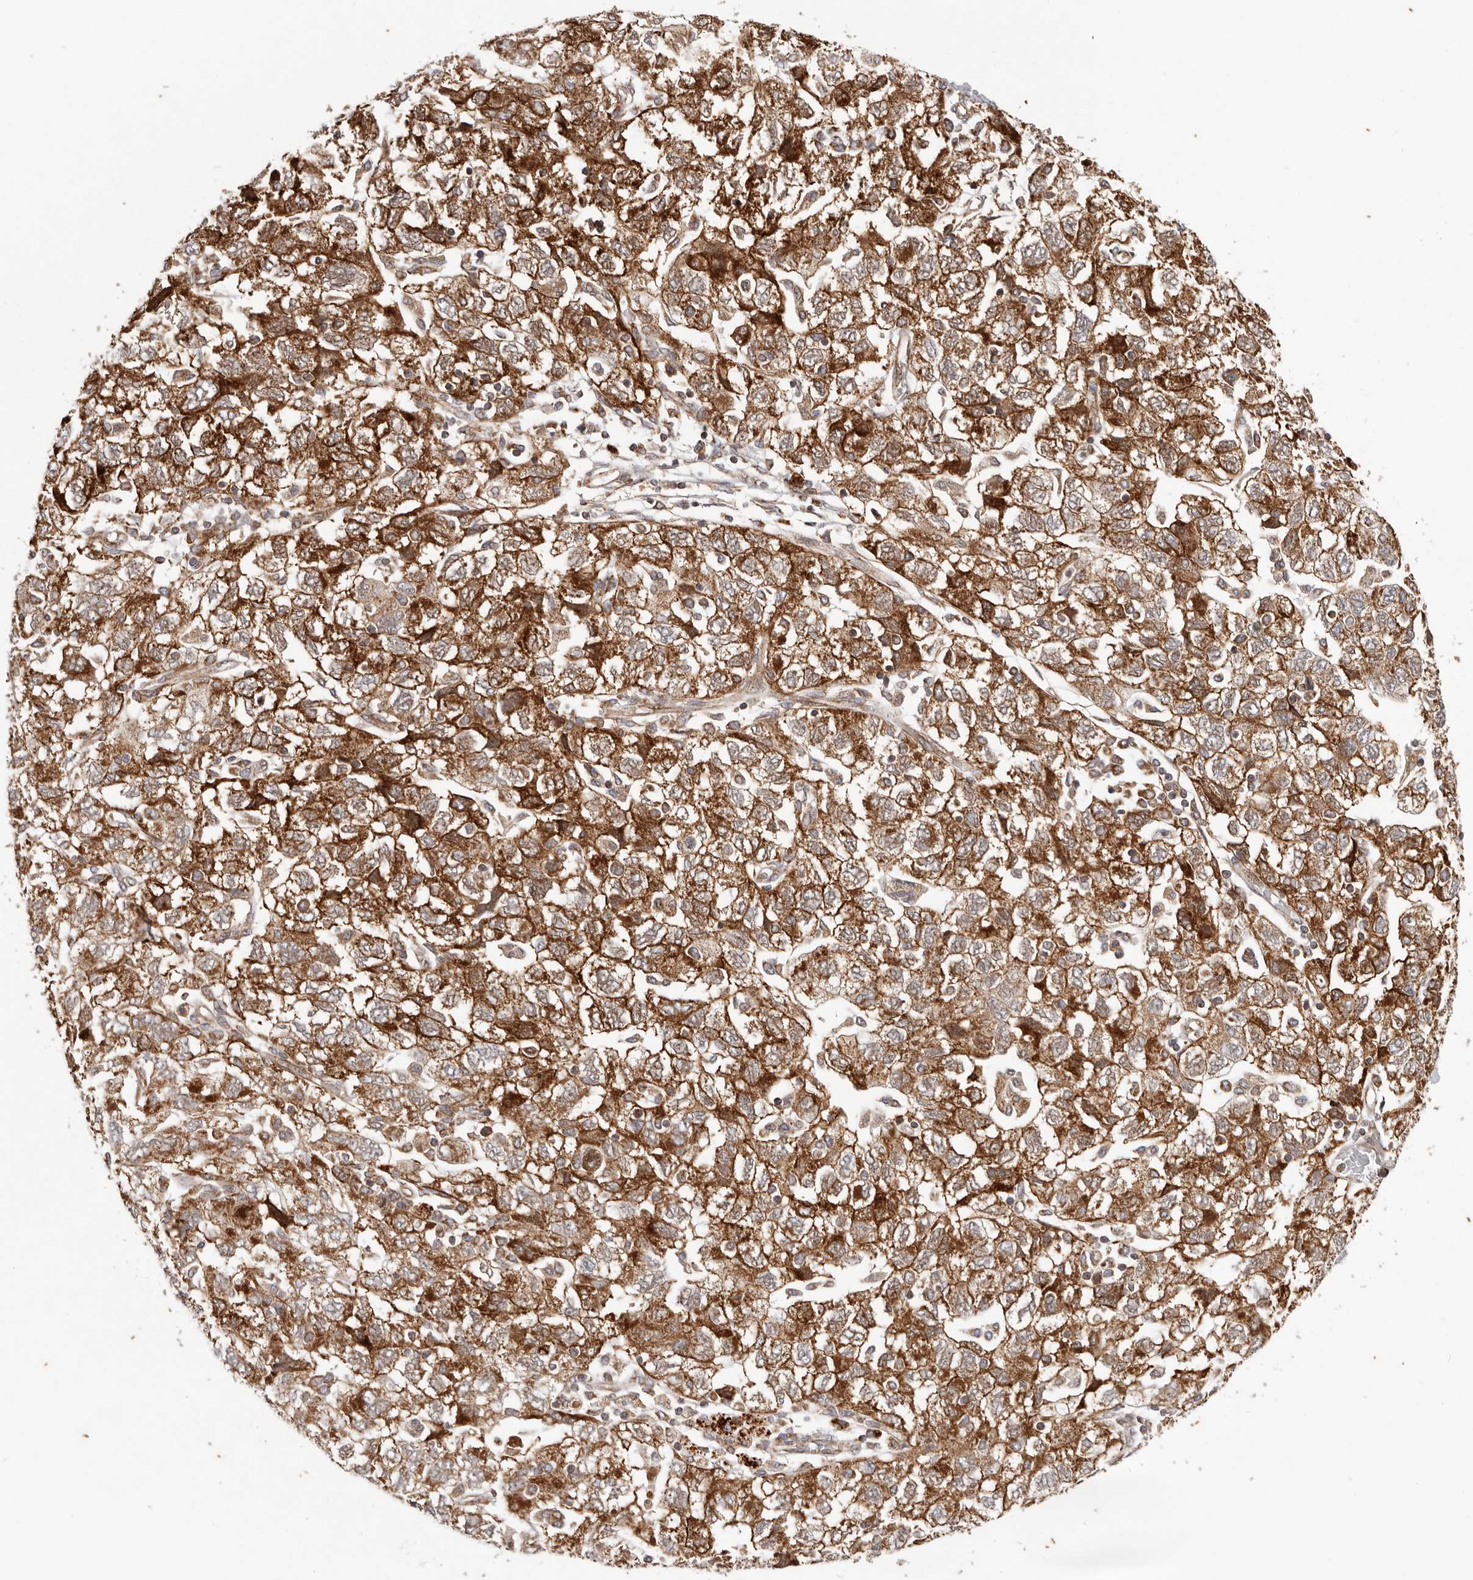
{"staining": {"intensity": "strong", "quantity": ">75%", "location": "cytoplasmic/membranous"}, "tissue": "ovarian cancer", "cell_type": "Tumor cells", "image_type": "cancer", "snomed": [{"axis": "morphology", "description": "Carcinoma, NOS"}, {"axis": "morphology", "description": "Cystadenocarcinoma, serous, NOS"}, {"axis": "topography", "description": "Ovary"}], "caption": "Human ovarian carcinoma stained for a protein (brown) exhibits strong cytoplasmic/membranous positive positivity in approximately >75% of tumor cells.", "gene": "MRPS10", "patient": {"sex": "female", "age": 69}}